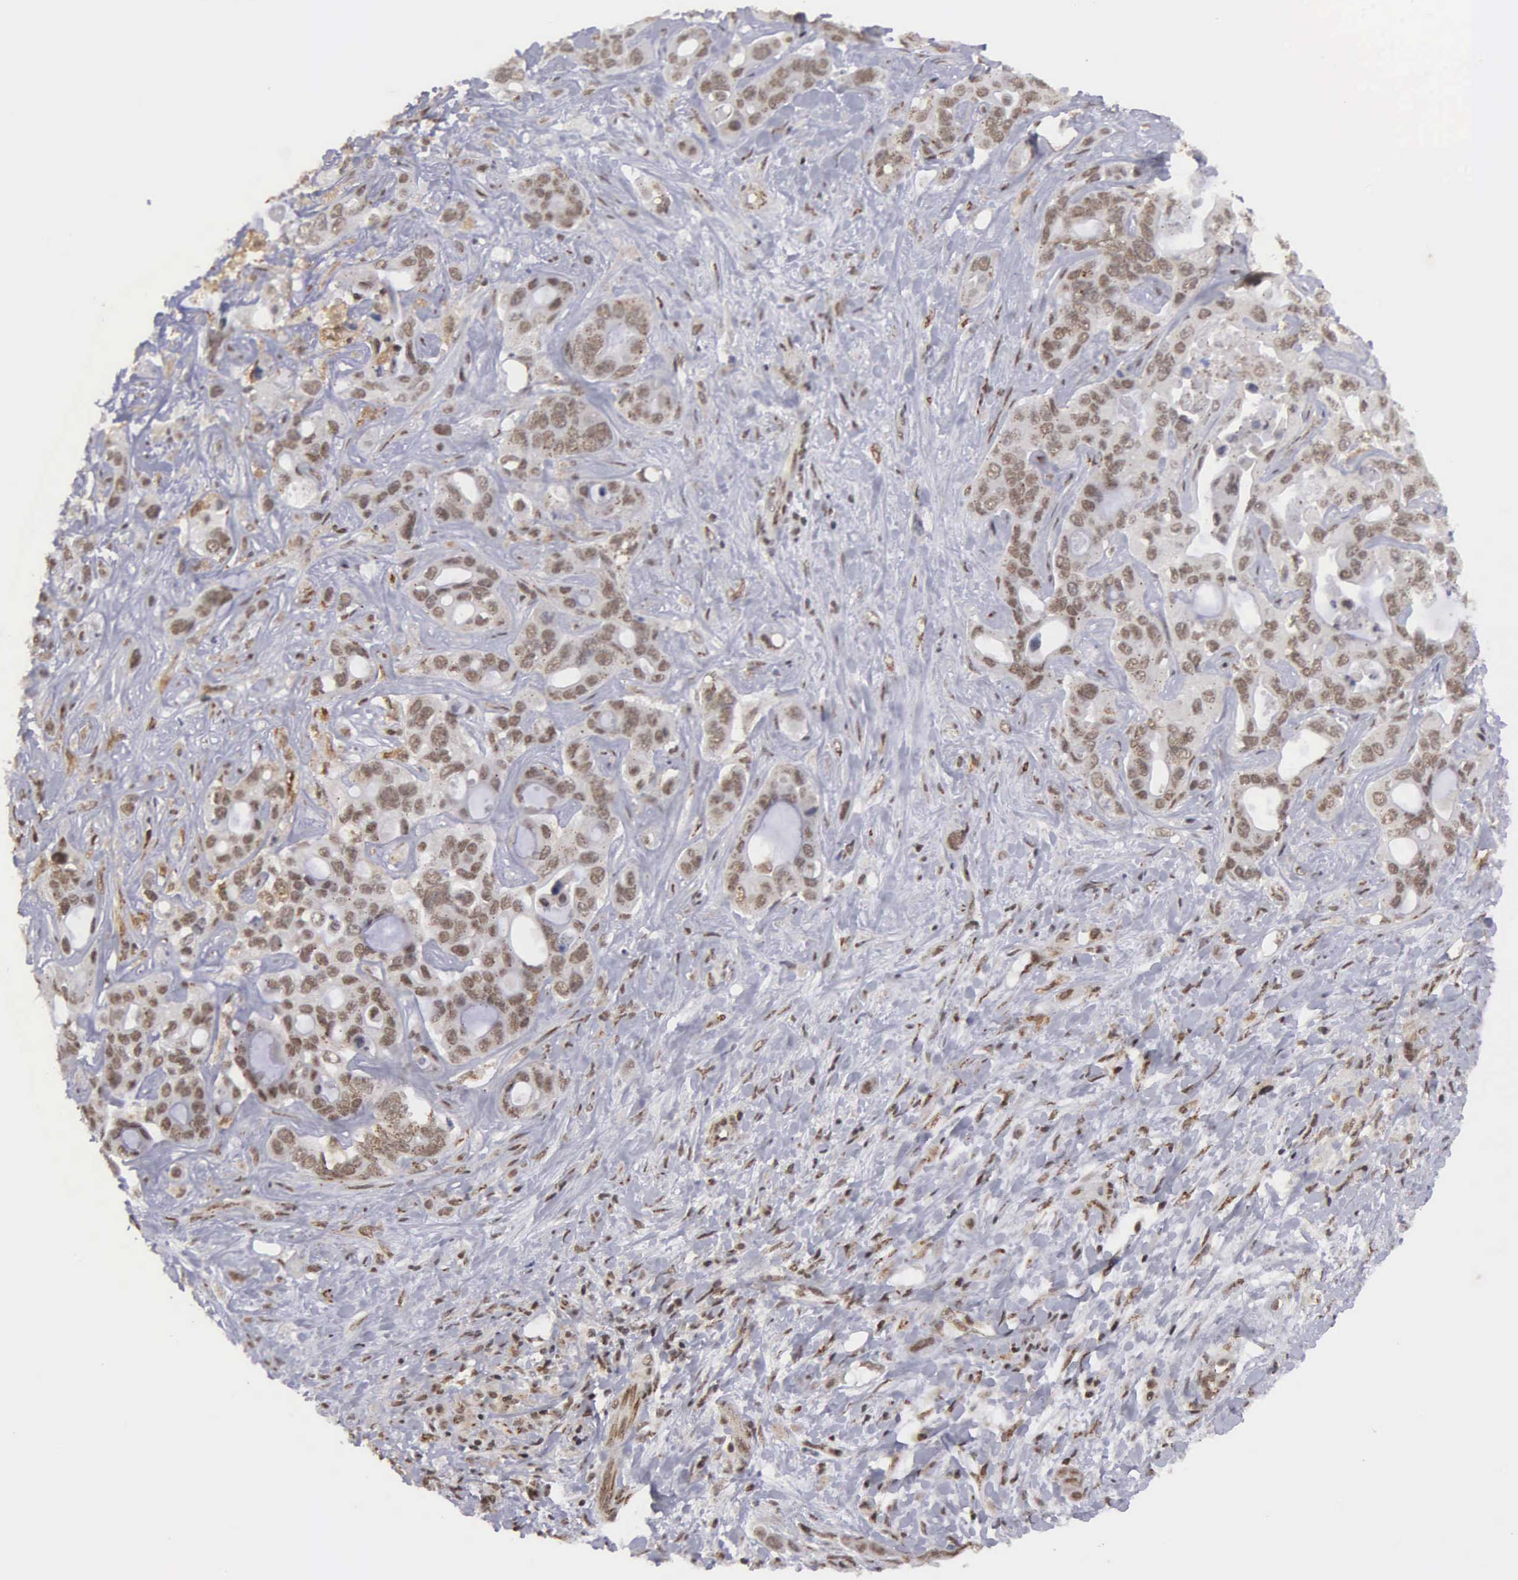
{"staining": {"intensity": "moderate", "quantity": "<25%", "location": "cytoplasmic/membranous,nuclear"}, "tissue": "liver cancer", "cell_type": "Tumor cells", "image_type": "cancer", "snomed": [{"axis": "morphology", "description": "Cholangiocarcinoma"}, {"axis": "topography", "description": "Liver"}], "caption": "Cholangiocarcinoma (liver) tissue shows moderate cytoplasmic/membranous and nuclear expression in about <25% of tumor cells, visualized by immunohistochemistry.", "gene": "GTF2A1", "patient": {"sex": "female", "age": 79}}